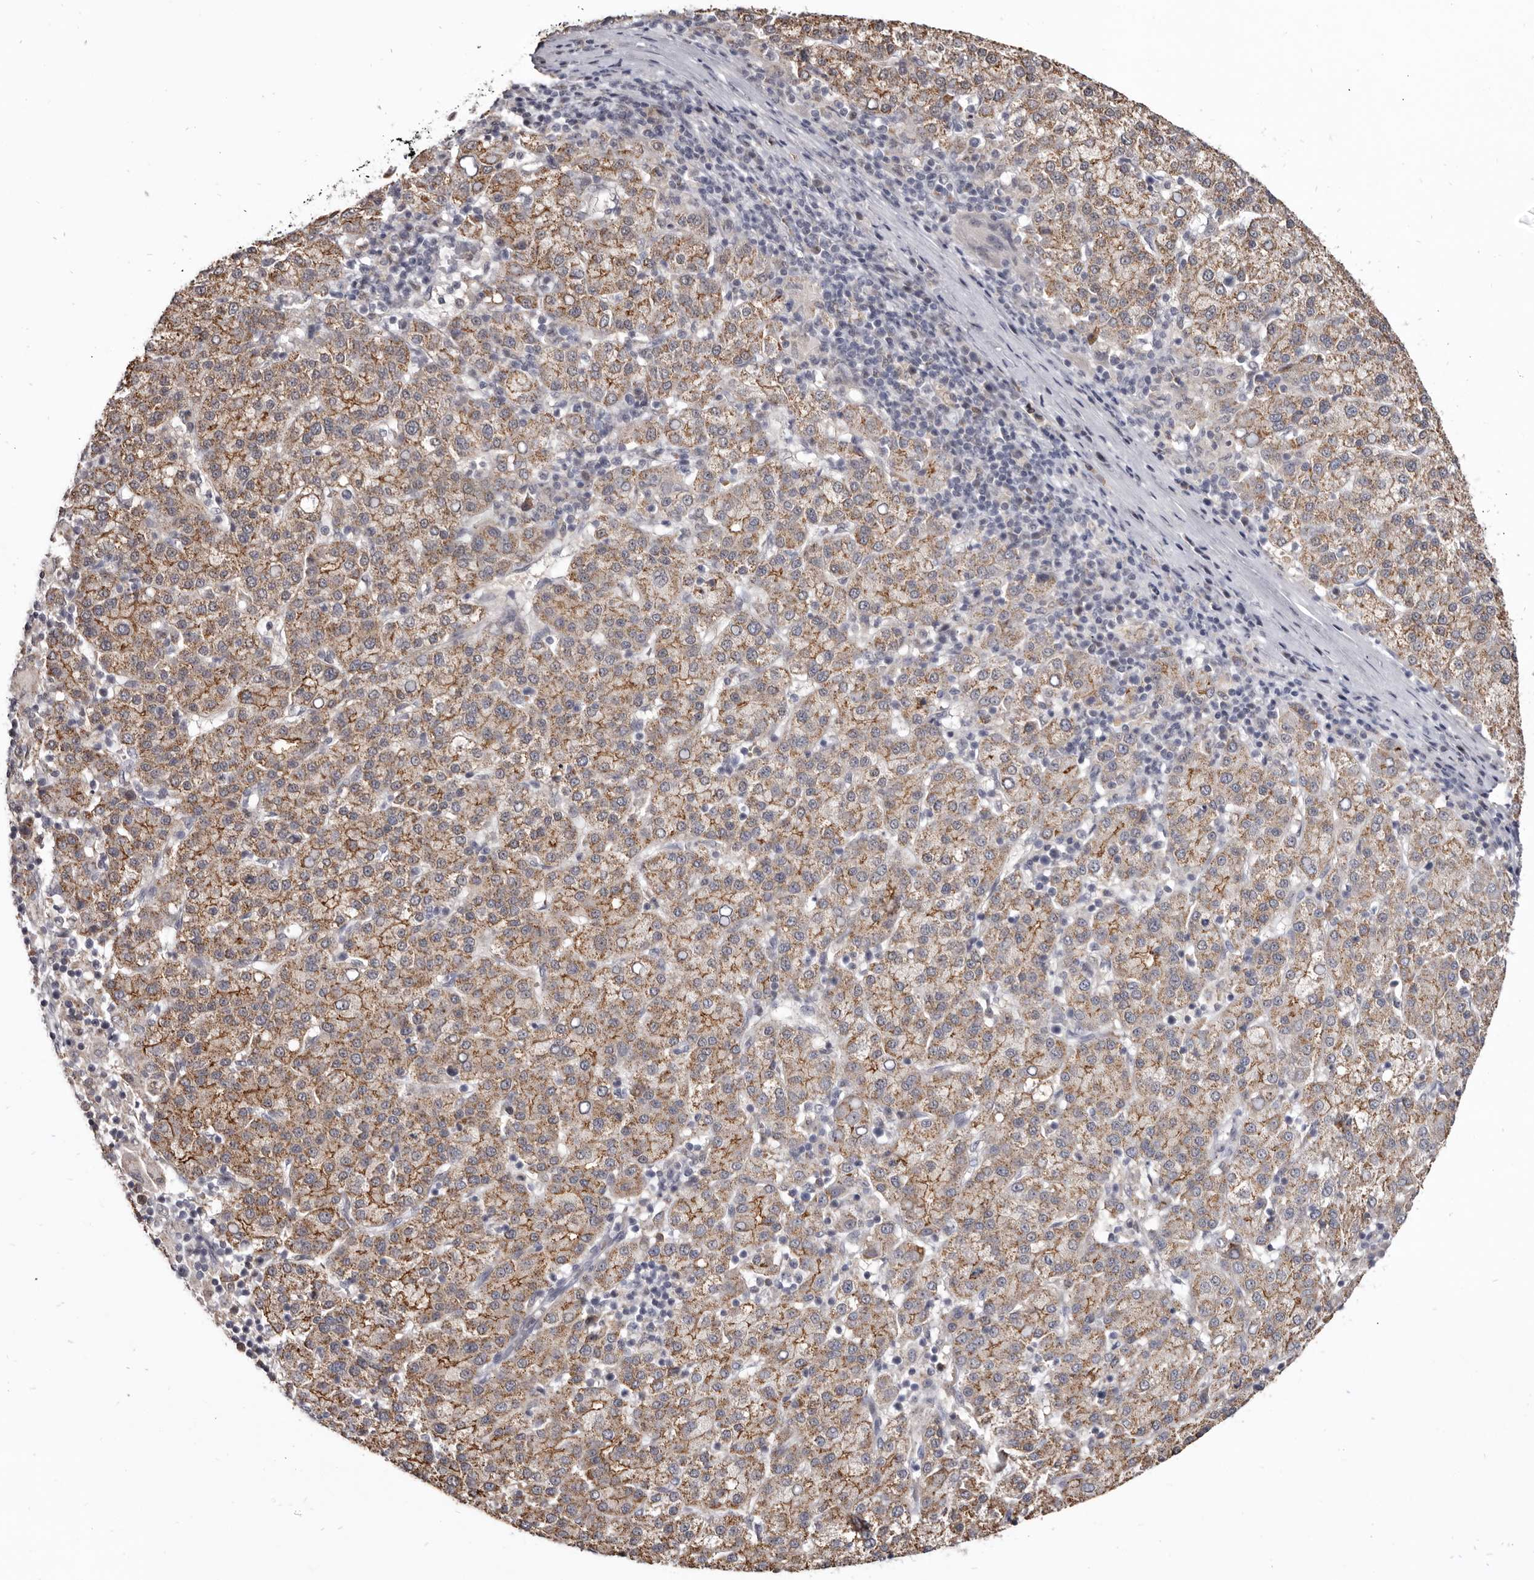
{"staining": {"intensity": "moderate", "quantity": ">75%", "location": "cytoplasmic/membranous"}, "tissue": "liver cancer", "cell_type": "Tumor cells", "image_type": "cancer", "snomed": [{"axis": "morphology", "description": "Carcinoma, Hepatocellular, NOS"}, {"axis": "topography", "description": "Liver"}], "caption": "Protein staining of liver cancer (hepatocellular carcinoma) tissue demonstrates moderate cytoplasmic/membranous expression in approximately >75% of tumor cells.", "gene": "CGN", "patient": {"sex": "female", "age": 58}}